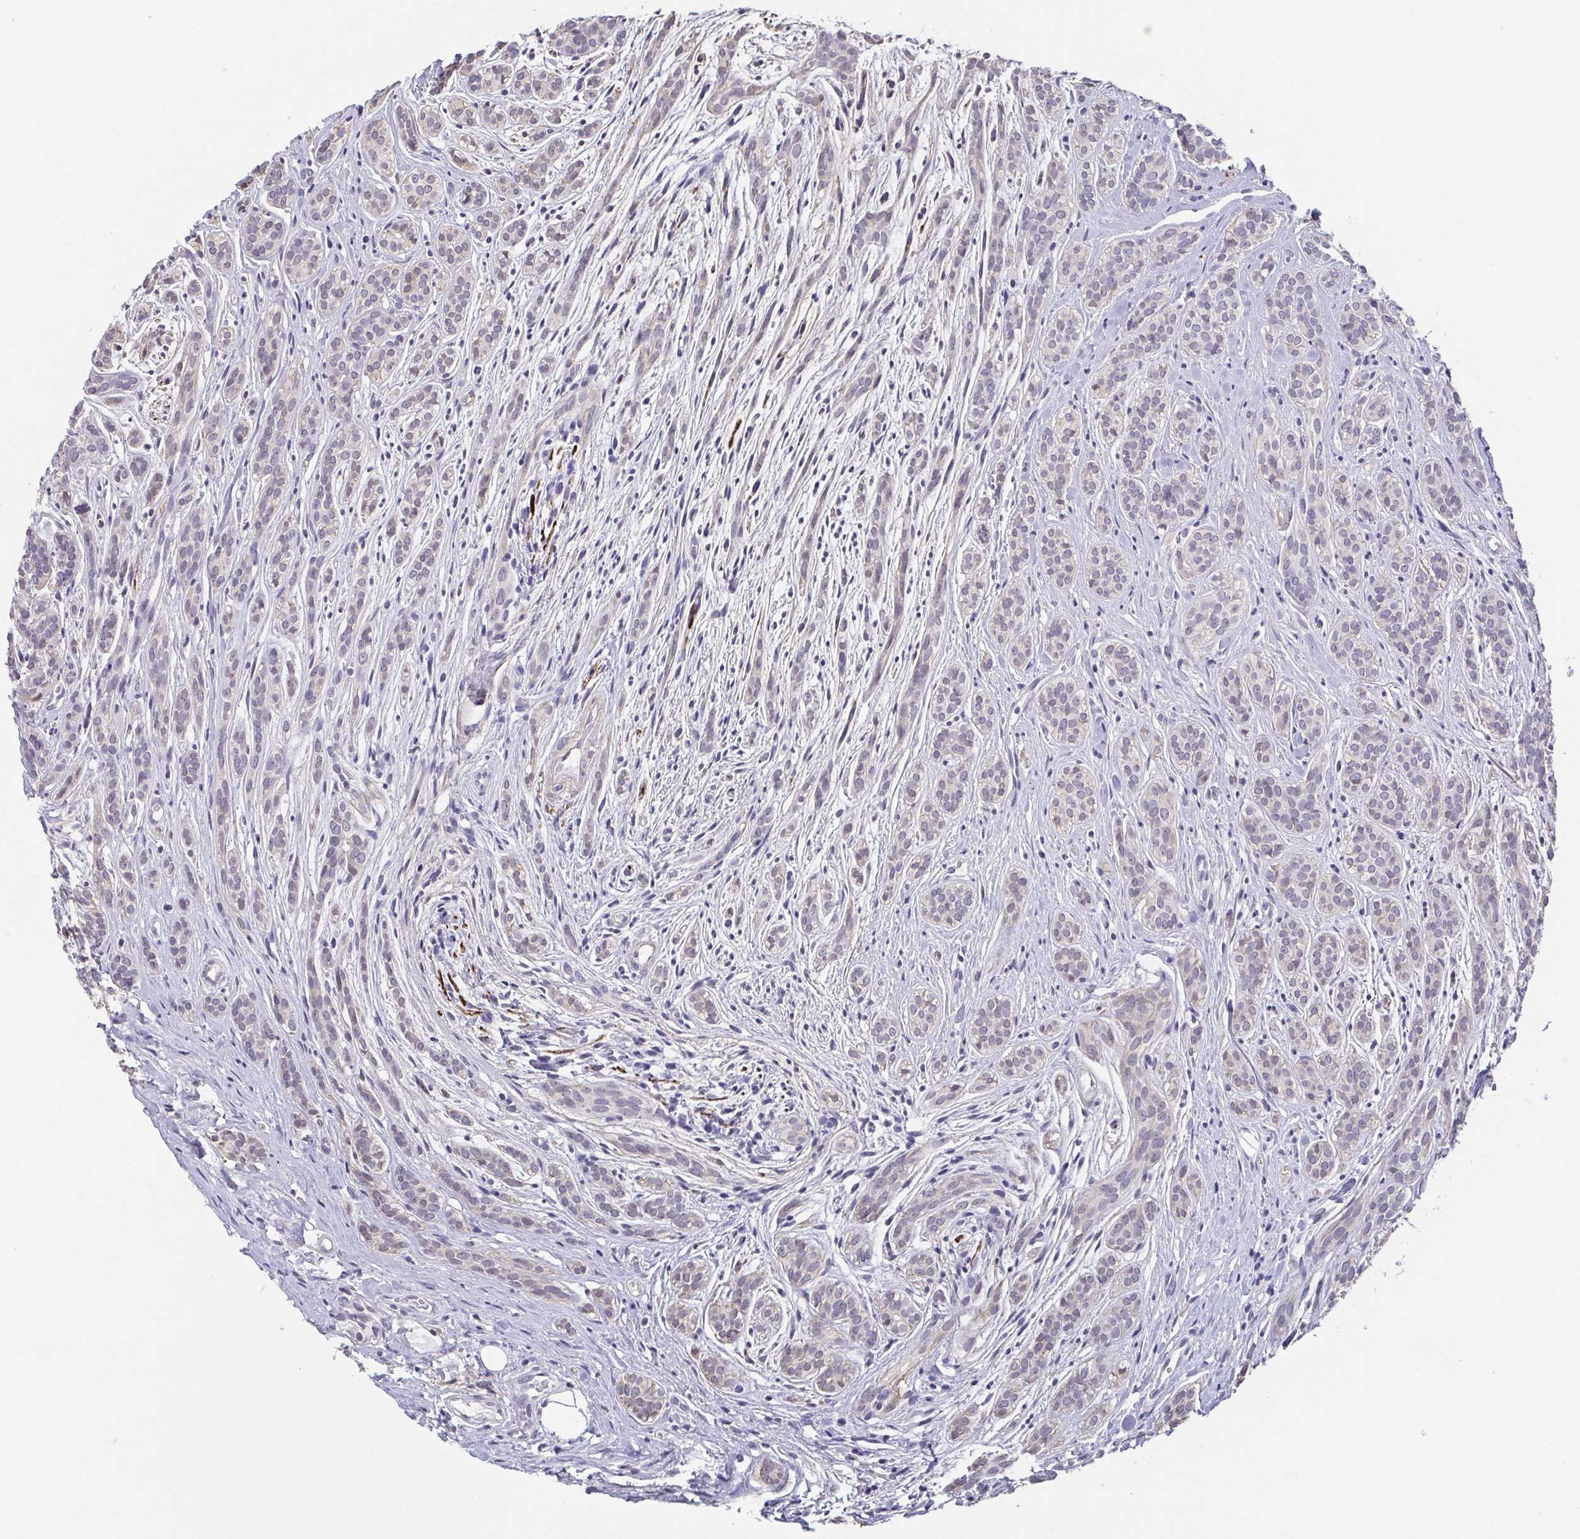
{"staining": {"intensity": "weak", "quantity": "<25%", "location": "nuclear"}, "tissue": "head and neck cancer", "cell_type": "Tumor cells", "image_type": "cancer", "snomed": [{"axis": "morphology", "description": "Adenocarcinoma, NOS"}, {"axis": "topography", "description": "Head-Neck"}], "caption": "An IHC micrograph of adenocarcinoma (head and neck) is shown. There is no staining in tumor cells of adenocarcinoma (head and neck).", "gene": "NEFH", "patient": {"sex": "female", "age": 57}}